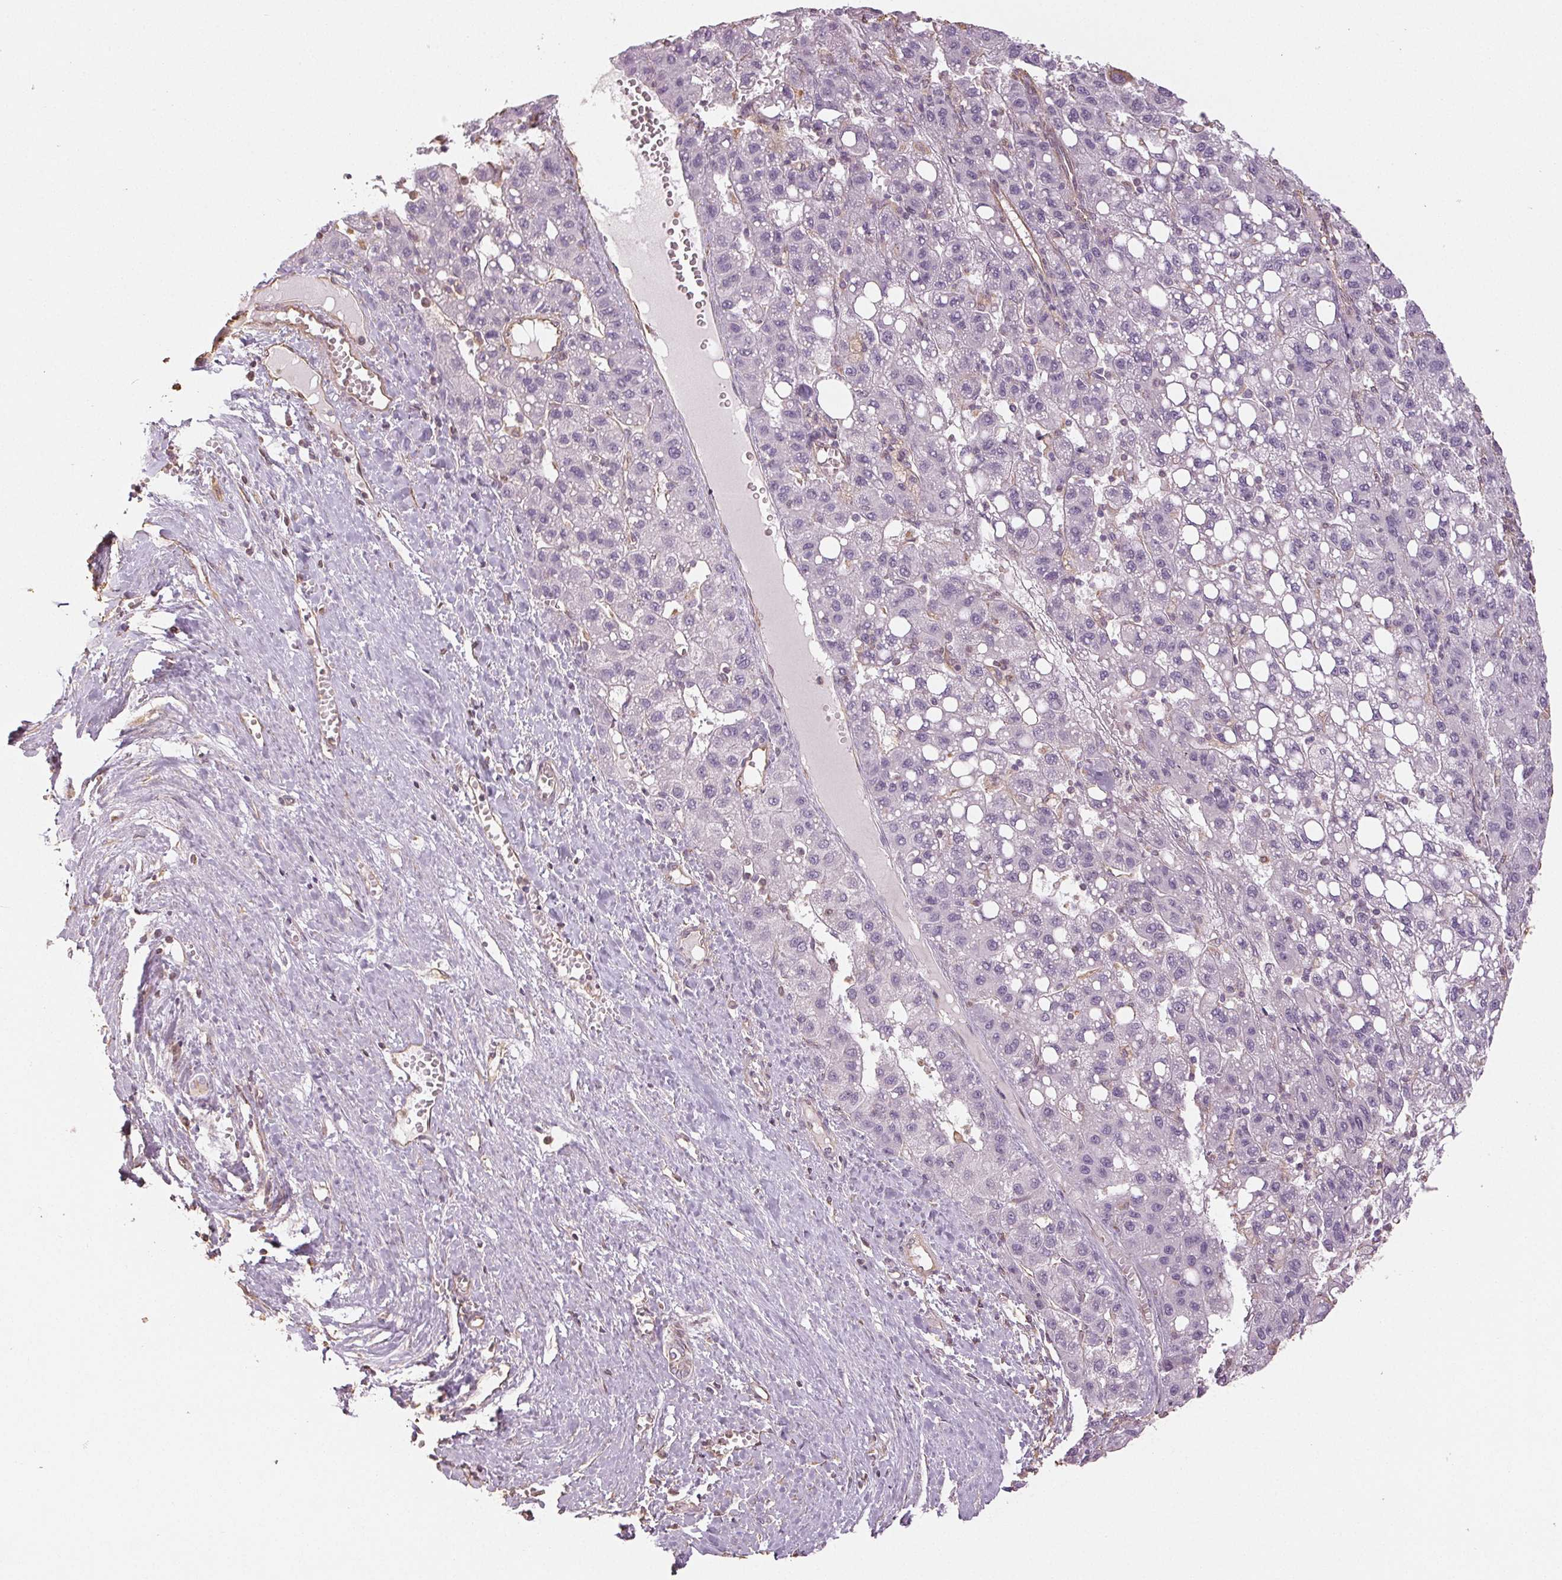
{"staining": {"intensity": "negative", "quantity": "none", "location": "none"}, "tissue": "liver cancer", "cell_type": "Tumor cells", "image_type": "cancer", "snomed": [{"axis": "morphology", "description": "Carcinoma, Hepatocellular, NOS"}, {"axis": "topography", "description": "Liver"}], "caption": "Immunohistochemistry micrograph of neoplastic tissue: liver cancer stained with DAB shows no significant protein positivity in tumor cells.", "gene": "COL7A1", "patient": {"sex": "female", "age": 82}}